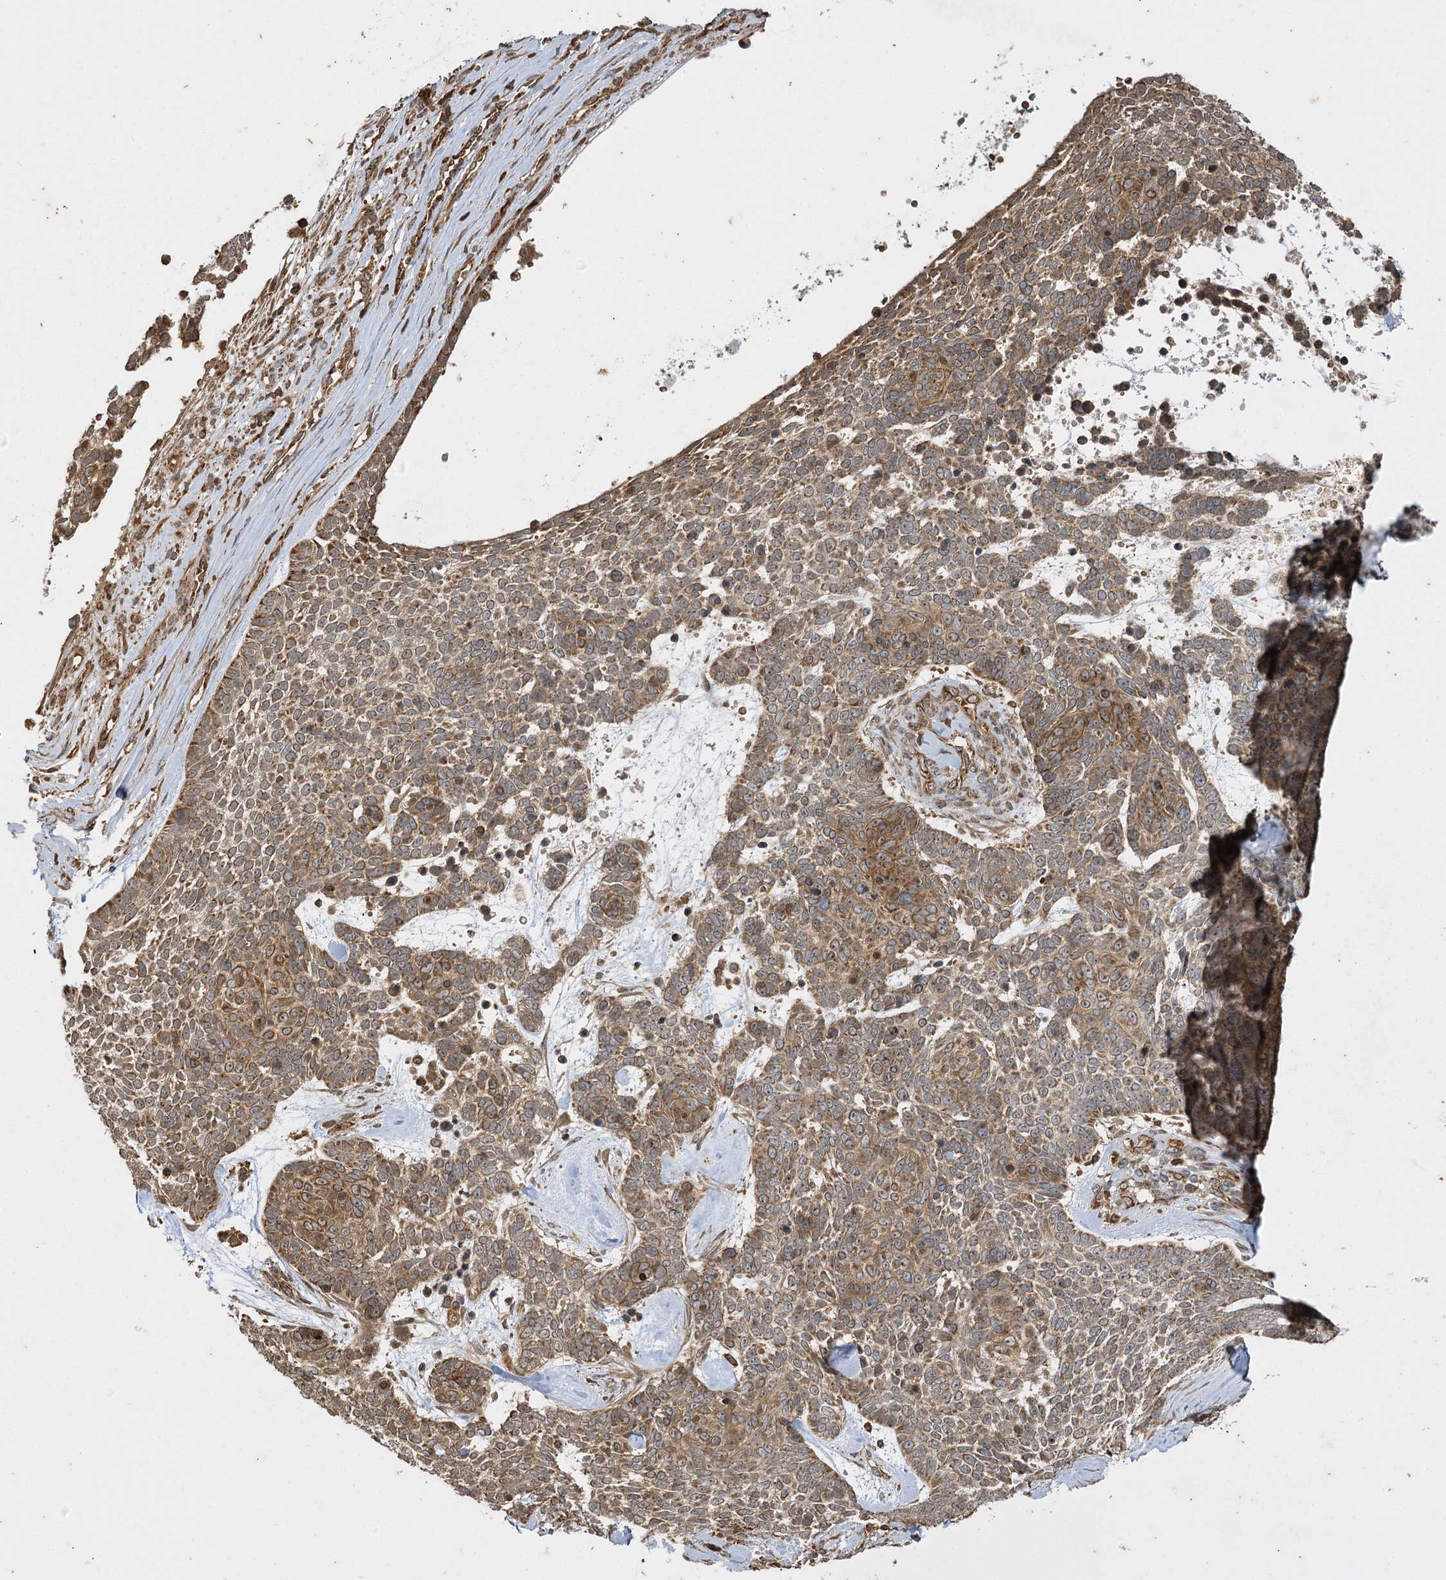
{"staining": {"intensity": "moderate", "quantity": ">75%", "location": "cytoplasmic/membranous"}, "tissue": "skin cancer", "cell_type": "Tumor cells", "image_type": "cancer", "snomed": [{"axis": "morphology", "description": "Basal cell carcinoma"}, {"axis": "topography", "description": "Skin"}], "caption": "Protein expression analysis of human basal cell carcinoma (skin) reveals moderate cytoplasmic/membranous staining in about >75% of tumor cells.", "gene": "IL11RA", "patient": {"sex": "female", "age": 81}}